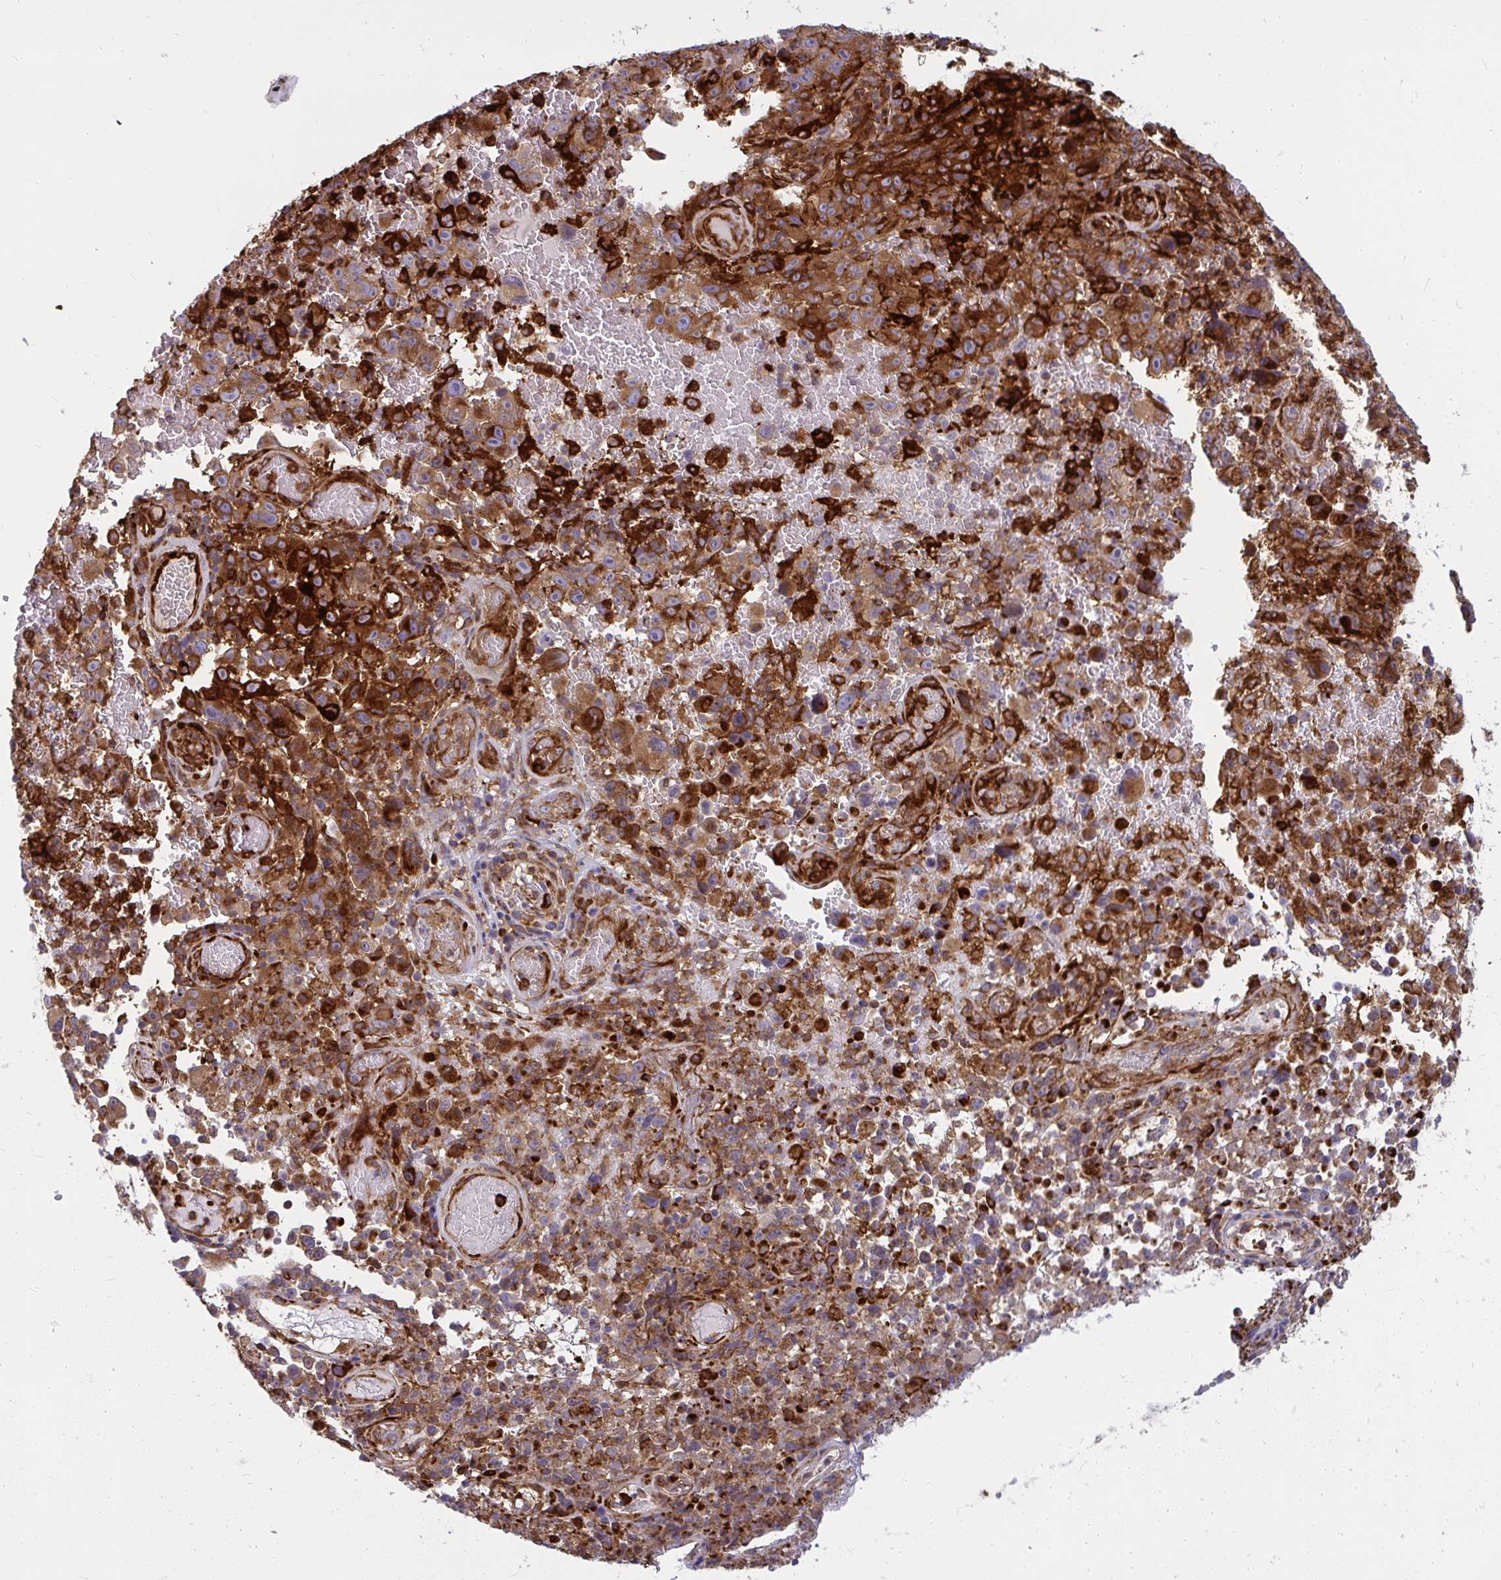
{"staining": {"intensity": "strong", "quantity": "25%-75%", "location": "cytoplasmic/membranous"}, "tissue": "melanoma", "cell_type": "Tumor cells", "image_type": "cancer", "snomed": [{"axis": "morphology", "description": "Malignant melanoma, NOS"}, {"axis": "topography", "description": "Skin"}], "caption": "Malignant melanoma stained with immunohistochemistry (IHC) displays strong cytoplasmic/membranous positivity in approximately 25%-75% of tumor cells. The staining is performed using DAB brown chromogen to label protein expression. The nuclei are counter-stained blue using hematoxylin.", "gene": "IFIT3", "patient": {"sex": "female", "age": 82}}